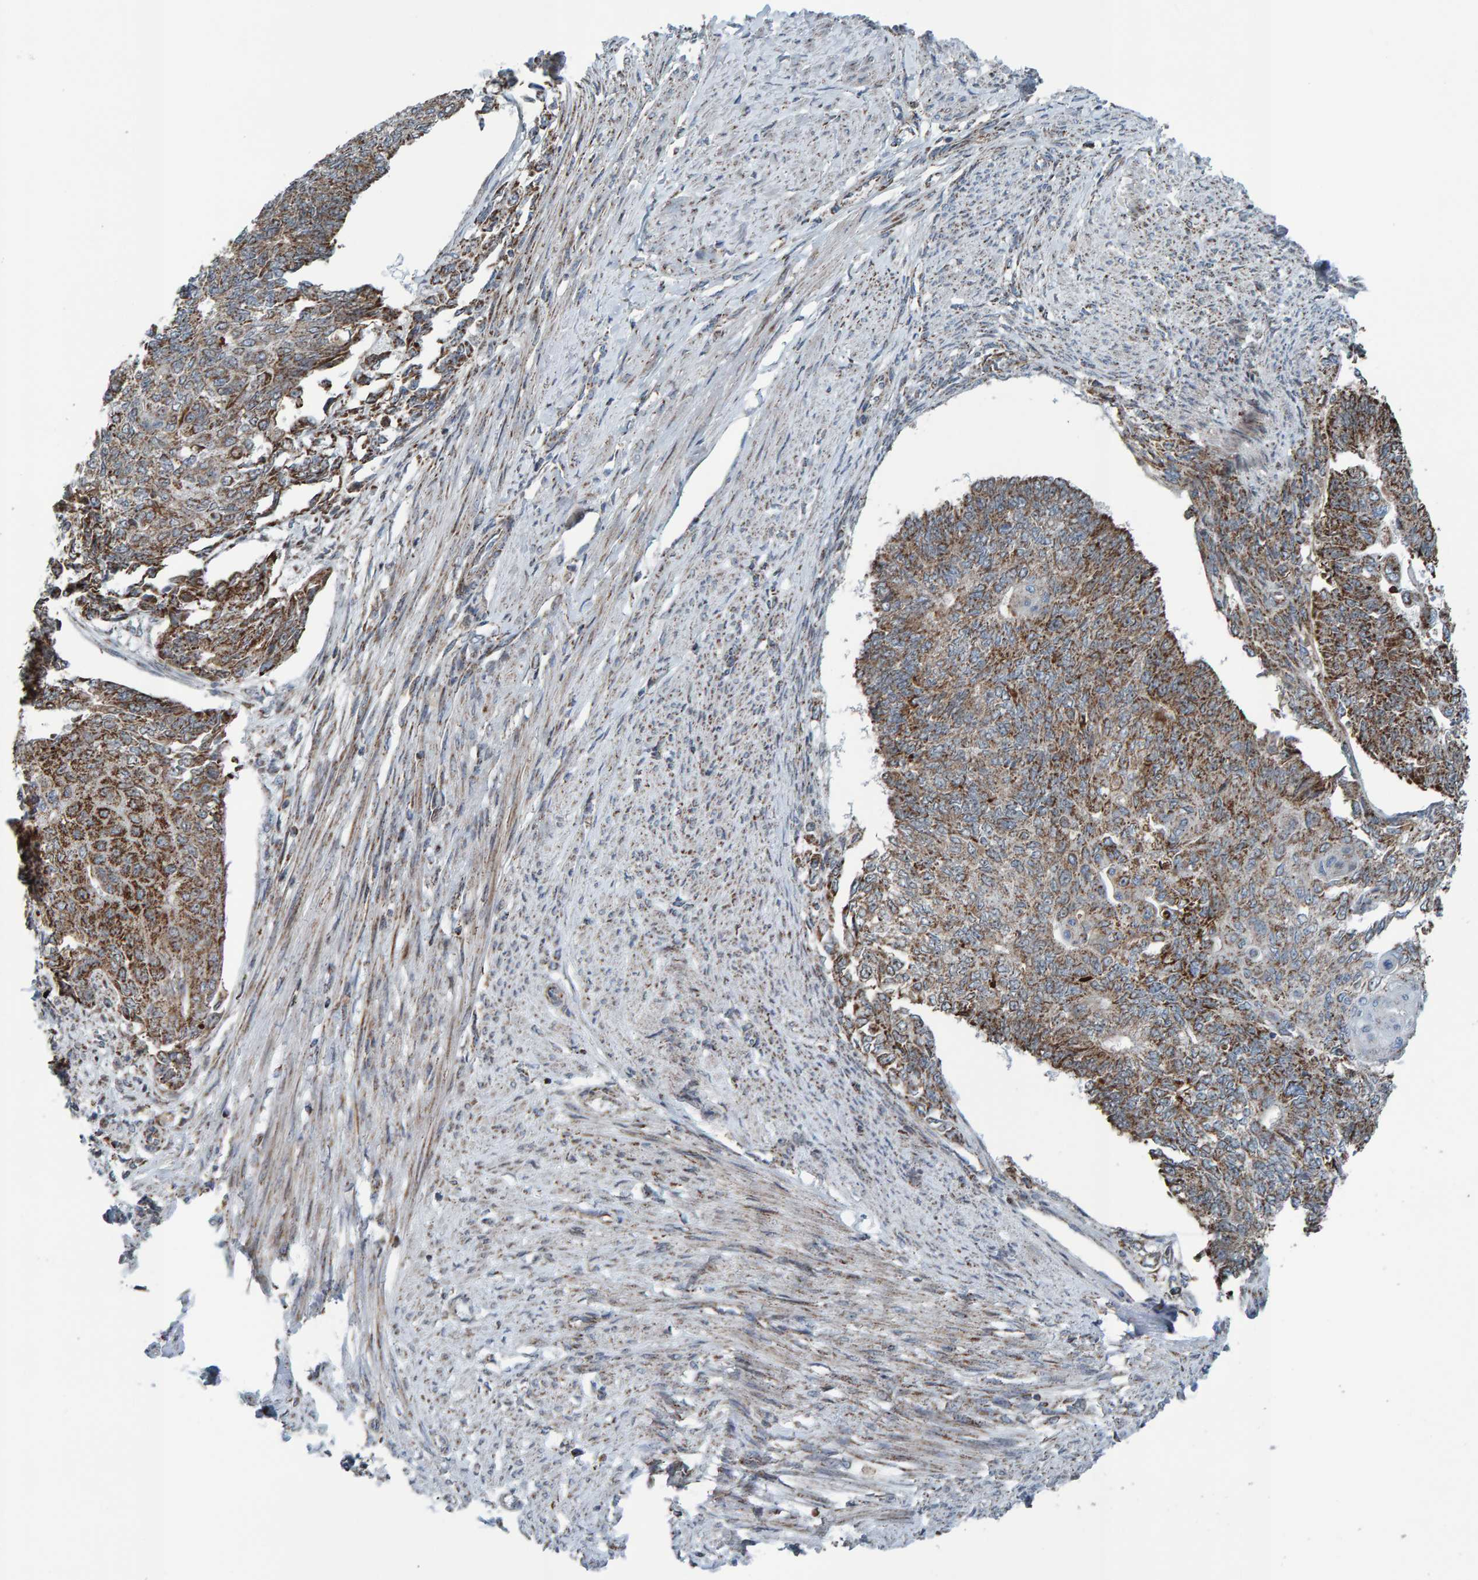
{"staining": {"intensity": "moderate", "quantity": ">75%", "location": "cytoplasmic/membranous"}, "tissue": "endometrial cancer", "cell_type": "Tumor cells", "image_type": "cancer", "snomed": [{"axis": "morphology", "description": "Adenocarcinoma, NOS"}, {"axis": "topography", "description": "Endometrium"}], "caption": "Endometrial adenocarcinoma stained with immunohistochemistry (IHC) displays moderate cytoplasmic/membranous positivity in approximately >75% of tumor cells.", "gene": "ZNF48", "patient": {"sex": "female", "age": 32}}